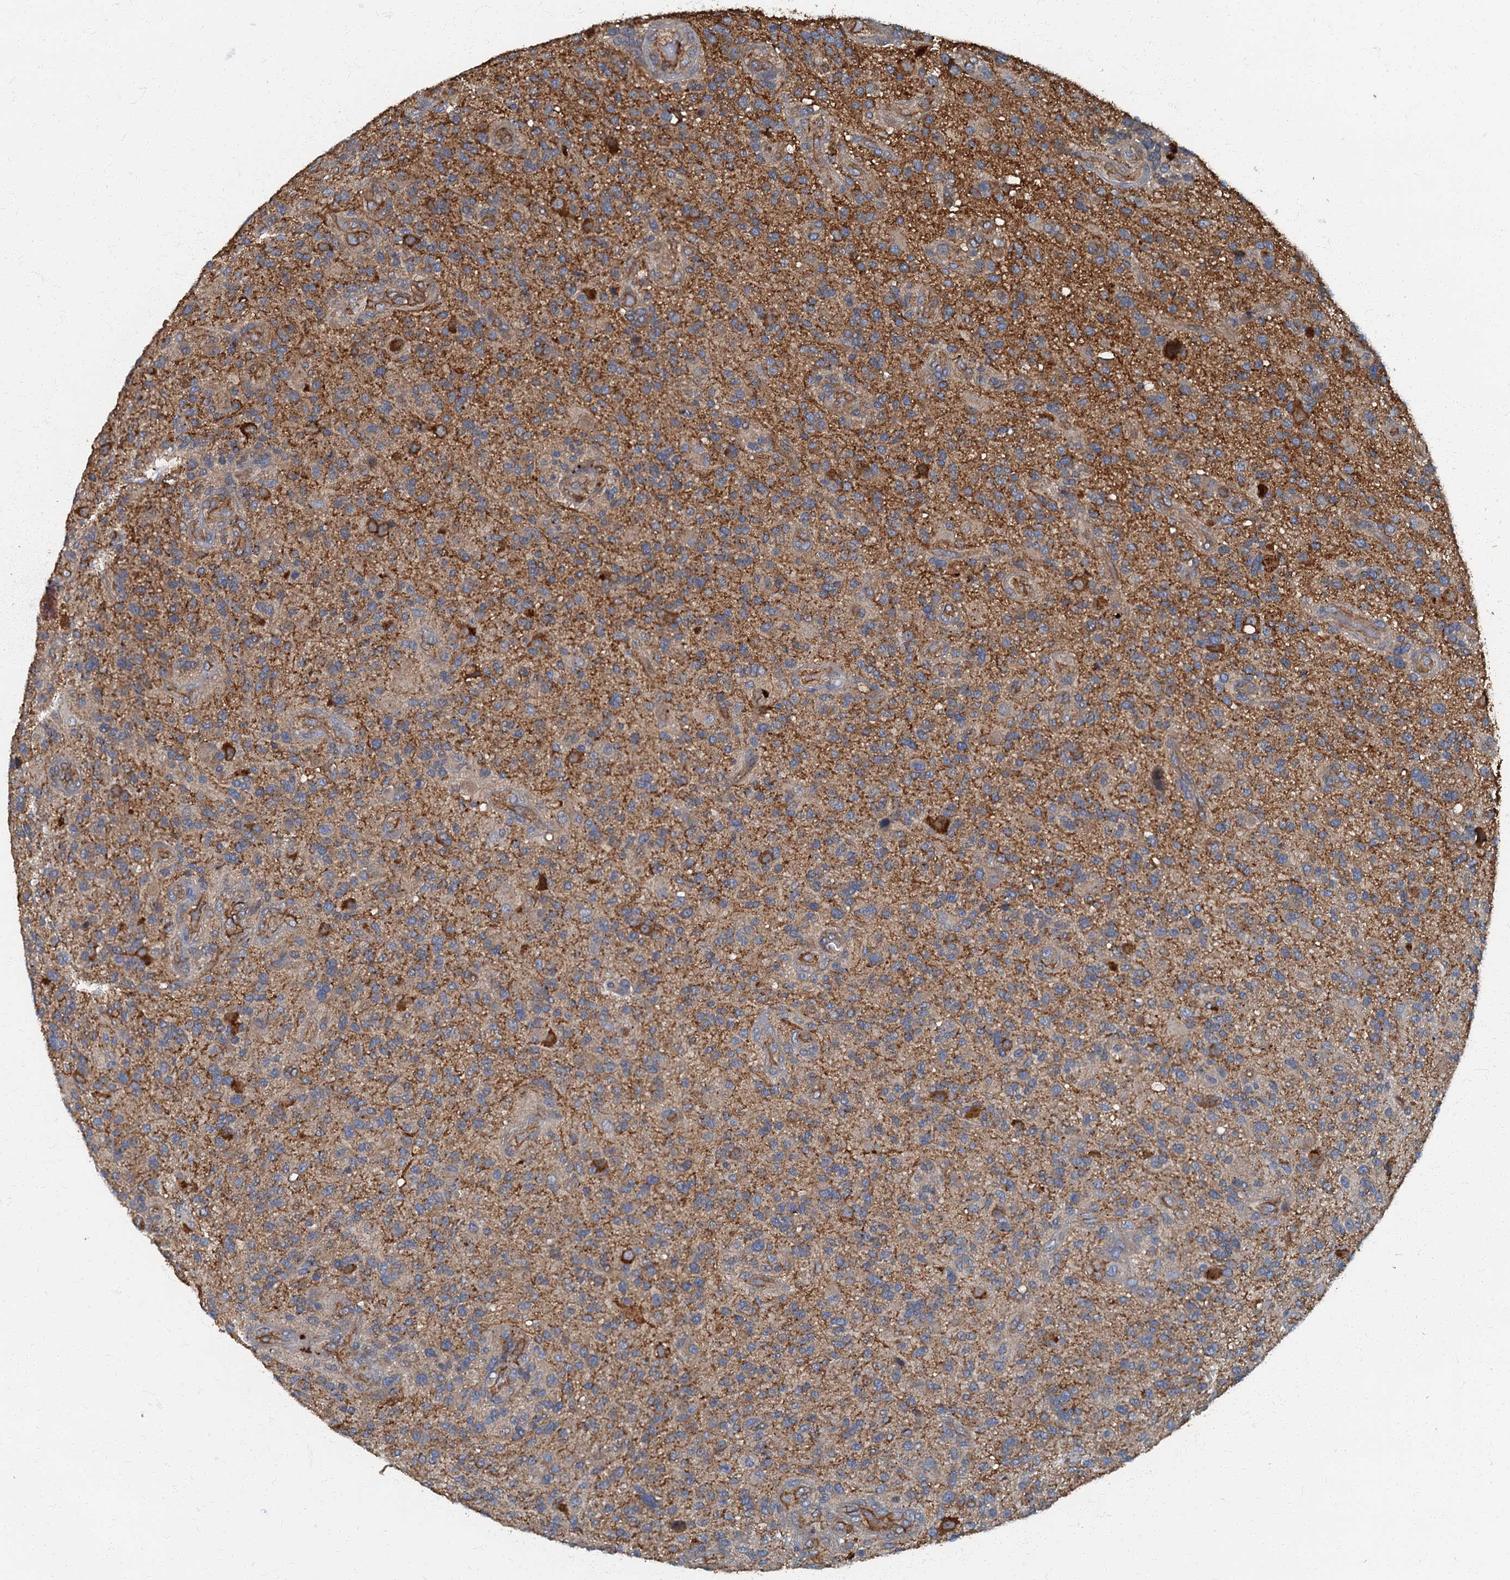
{"staining": {"intensity": "moderate", "quantity": ">75%", "location": "cytoplasmic/membranous"}, "tissue": "glioma", "cell_type": "Tumor cells", "image_type": "cancer", "snomed": [{"axis": "morphology", "description": "Glioma, malignant, High grade"}, {"axis": "topography", "description": "Brain"}], "caption": "This image displays immunohistochemistry staining of glioma, with medium moderate cytoplasmic/membranous positivity in approximately >75% of tumor cells.", "gene": "ARL11", "patient": {"sex": "male", "age": 47}}